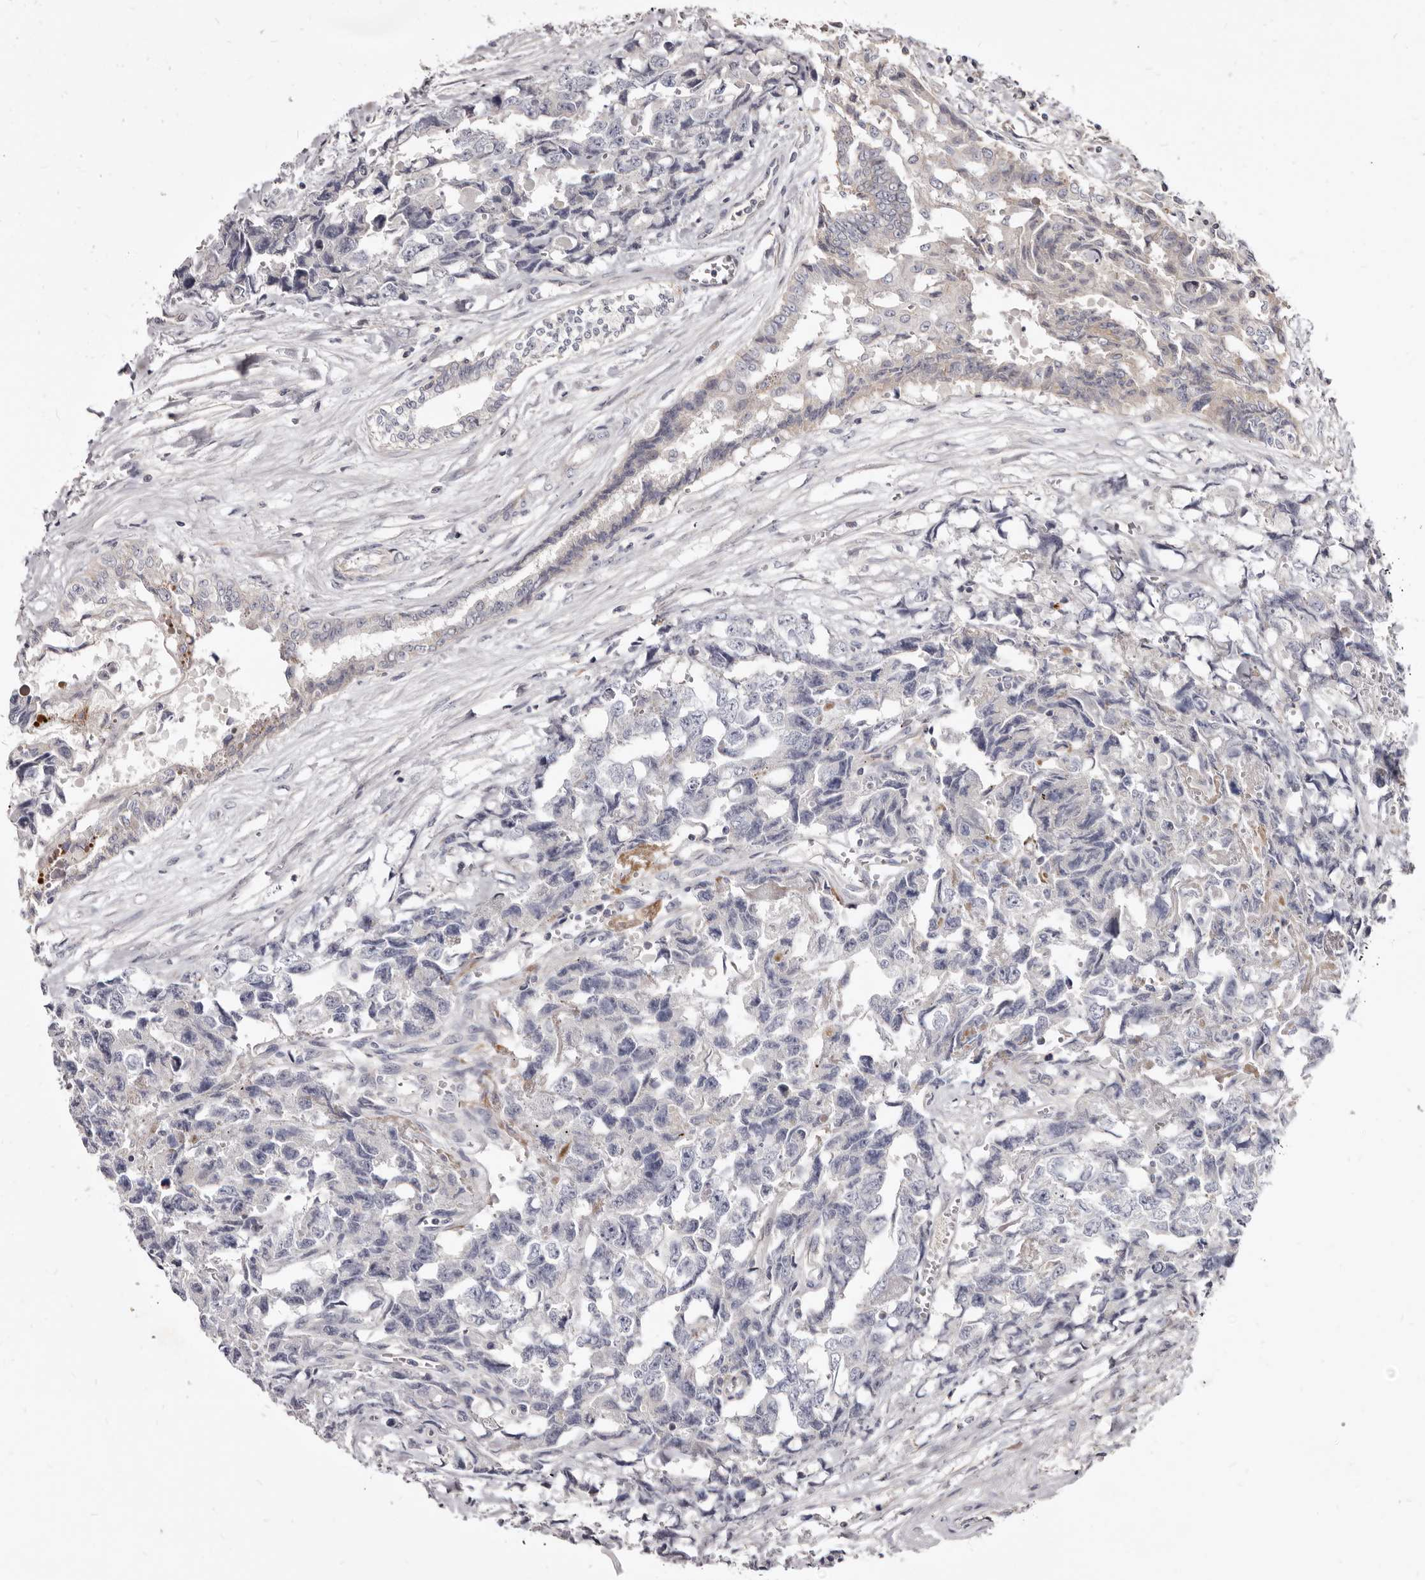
{"staining": {"intensity": "negative", "quantity": "none", "location": "none"}, "tissue": "testis cancer", "cell_type": "Tumor cells", "image_type": "cancer", "snomed": [{"axis": "morphology", "description": "Carcinoma, Embryonal, NOS"}, {"axis": "topography", "description": "Testis"}], "caption": "High power microscopy image of an IHC histopathology image of embryonal carcinoma (testis), revealing no significant staining in tumor cells.", "gene": "FAS", "patient": {"sex": "male", "age": 31}}